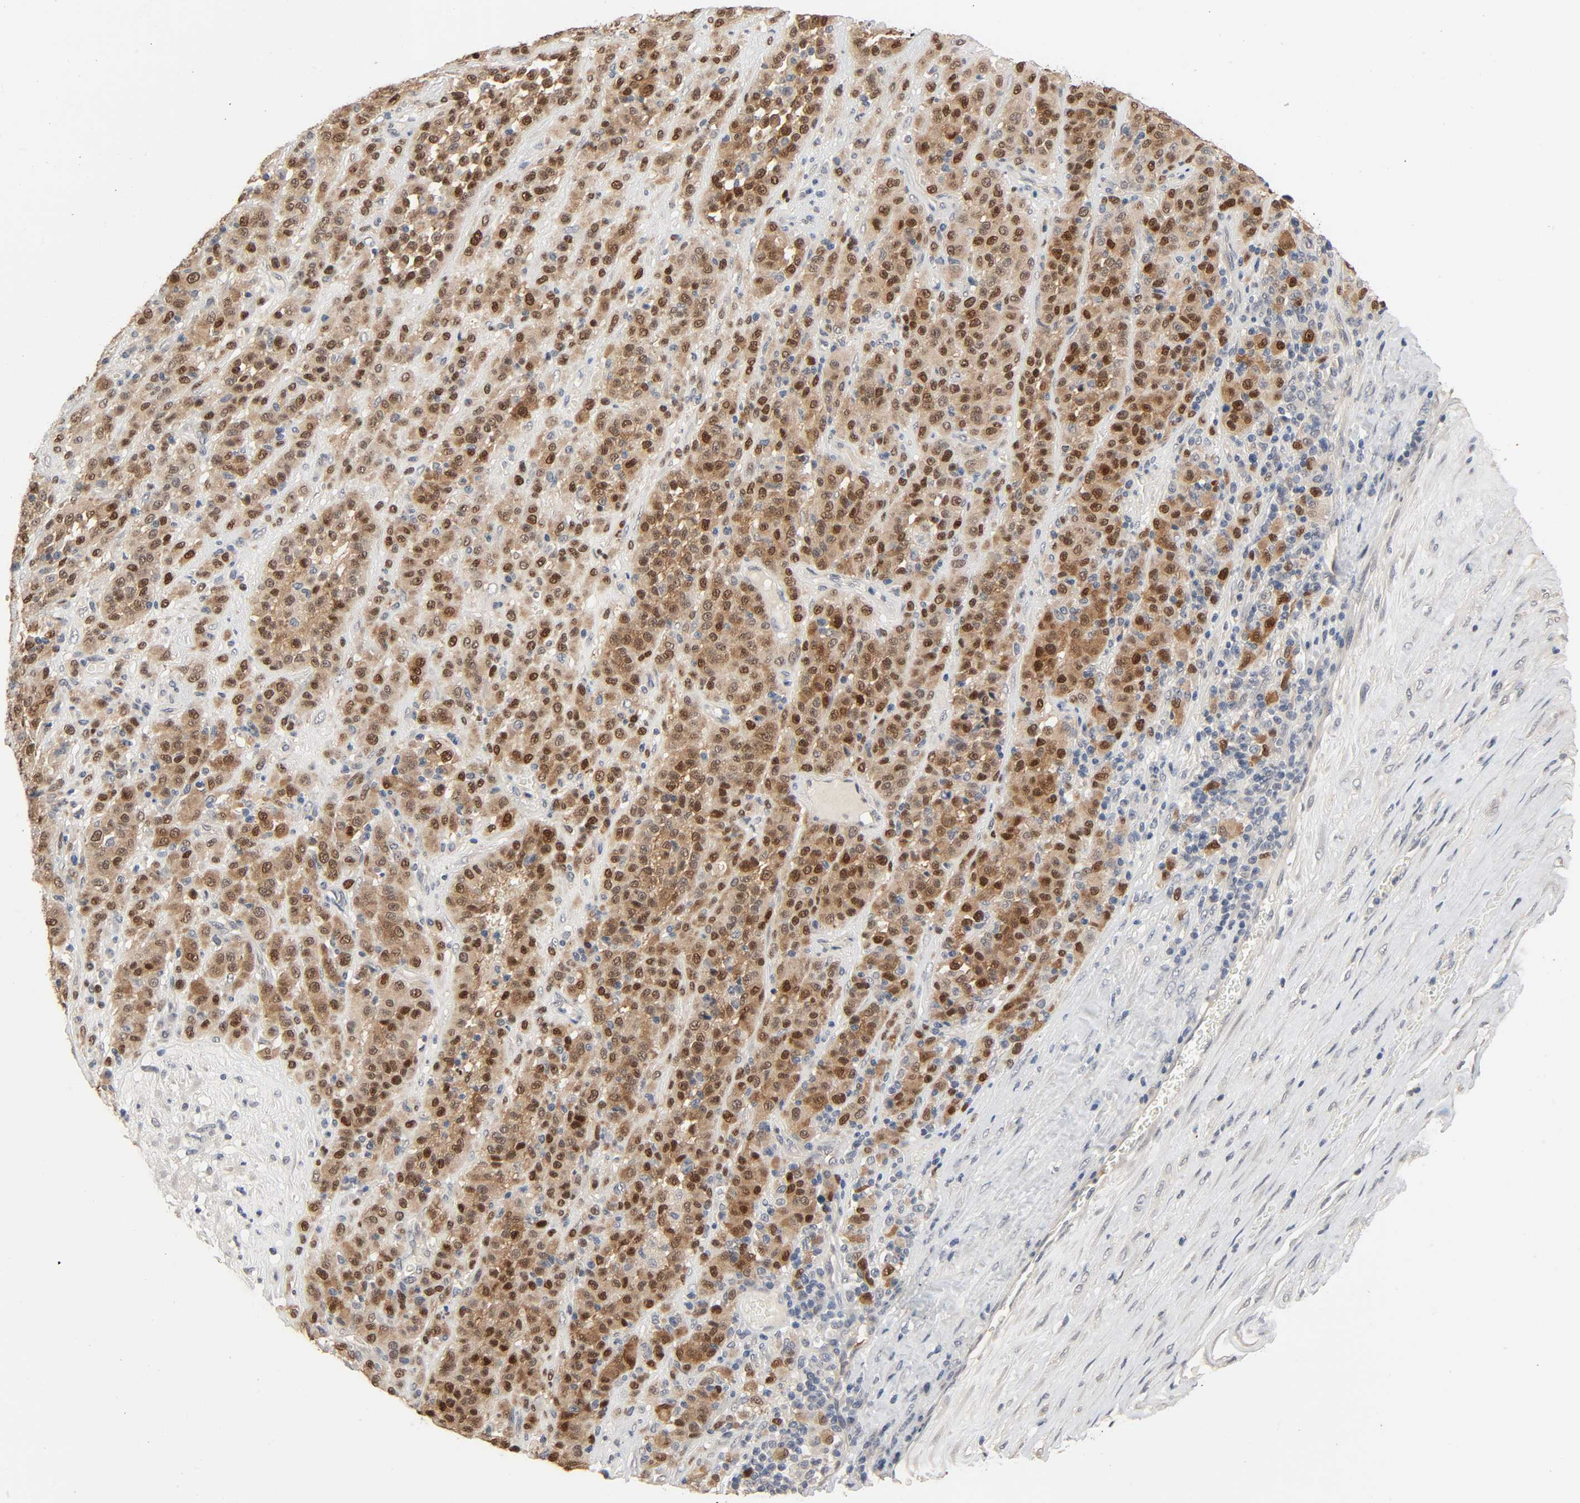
{"staining": {"intensity": "strong", "quantity": ">75%", "location": "cytoplasmic/membranous,nuclear"}, "tissue": "melanoma", "cell_type": "Tumor cells", "image_type": "cancer", "snomed": [{"axis": "morphology", "description": "Malignant melanoma, Metastatic site"}, {"axis": "topography", "description": "Pancreas"}], "caption": "Immunohistochemistry staining of malignant melanoma (metastatic site), which displays high levels of strong cytoplasmic/membranous and nuclear expression in about >75% of tumor cells indicating strong cytoplasmic/membranous and nuclear protein staining. The staining was performed using DAB (brown) for protein detection and nuclei were counterstained in hematoxylin (blue).", "gene": "MAGEA8", "patient": {"sex": "female", "age": 30}}